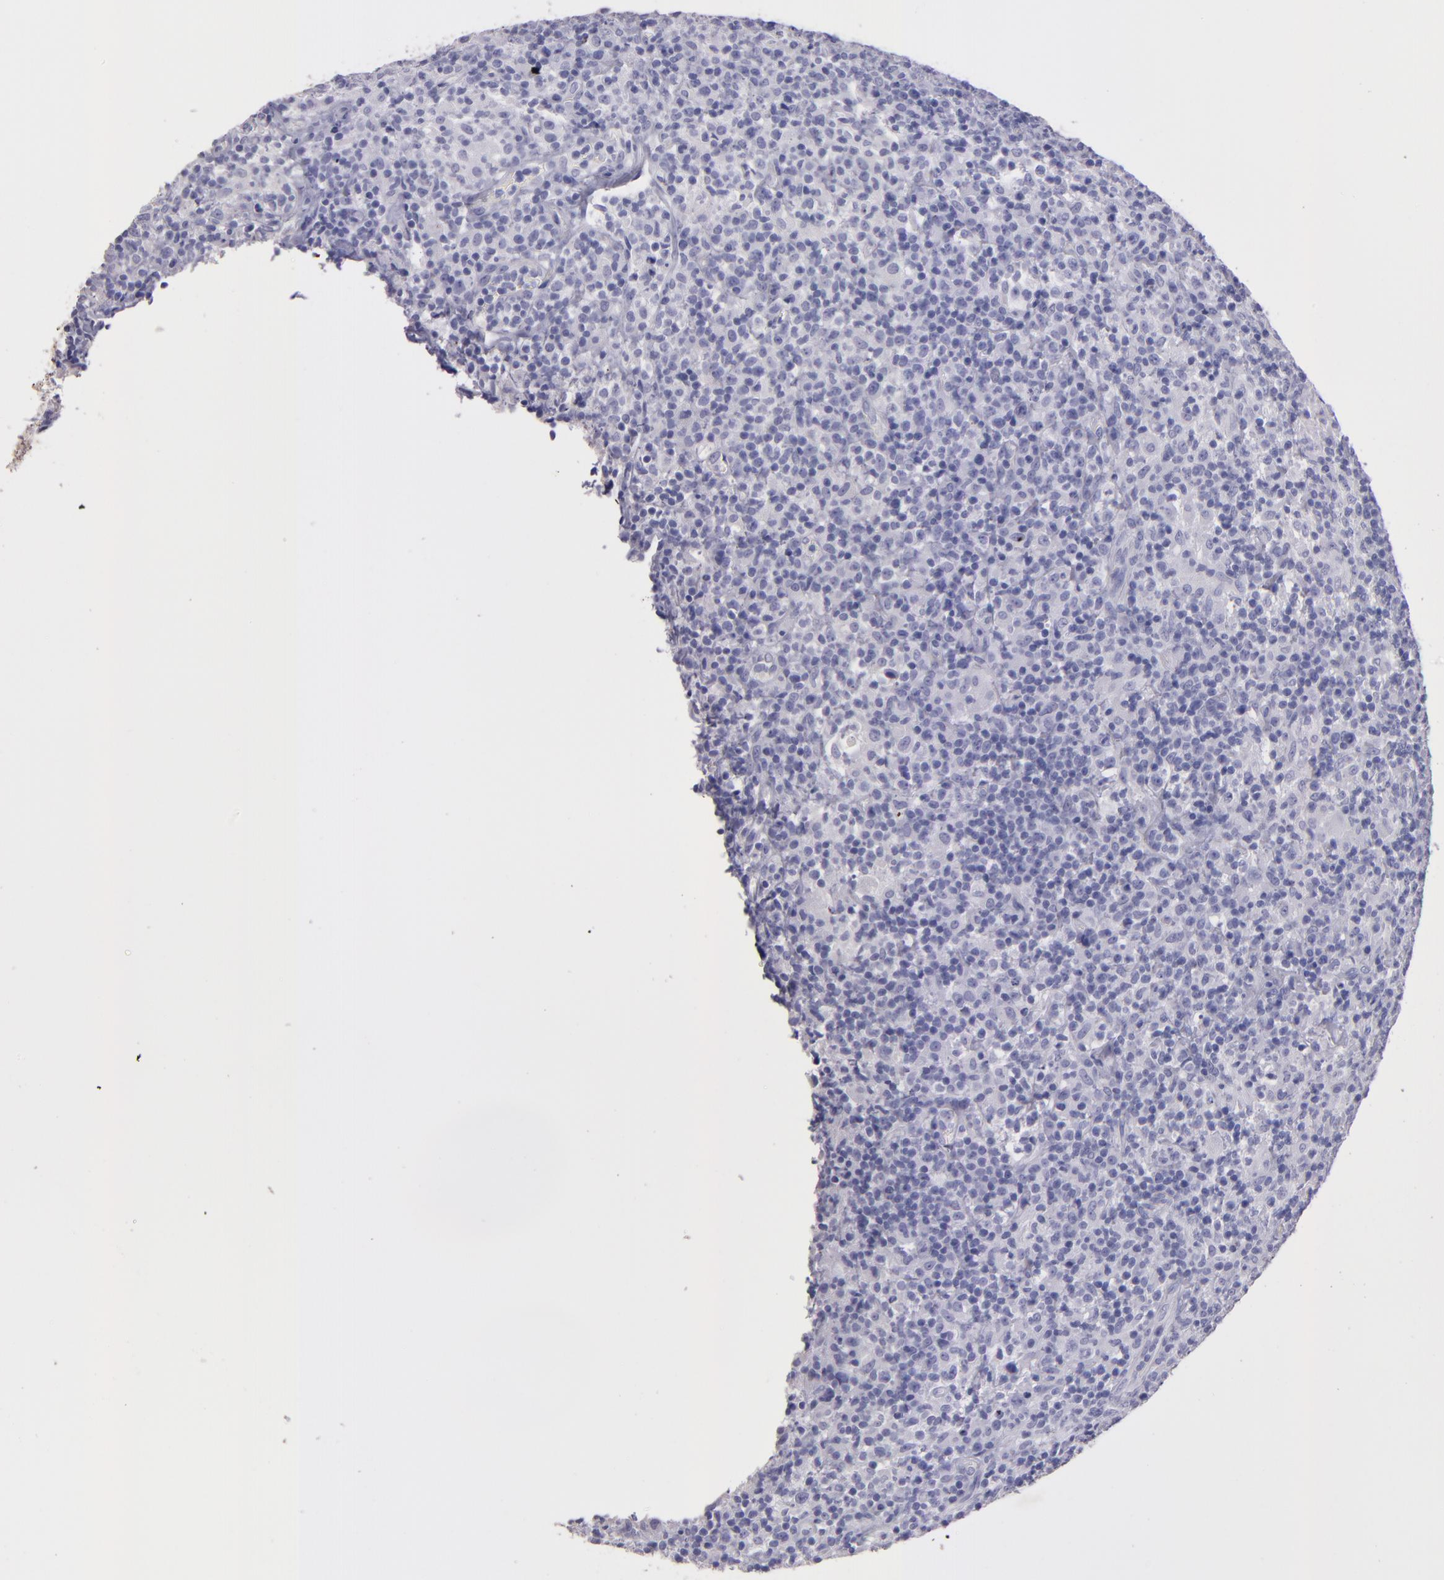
{"staining": {"intensity": "negative", "quantity": "none", "location": "none"}, "tissue": "lymphoma", "cell_type": "Tumor cells", "image_type": "cancer", "snomed": [{"axis": "morphology", "description": "Hodgkin's disease, NOS"}, {"axis": "topography", "description": "Lymph node"}], "caption": "Protein analysis of lymphoma exhibits no significant positivity in tumor cells.", "gene": "TG", "patient": {"sex": "male", "age": 65}}